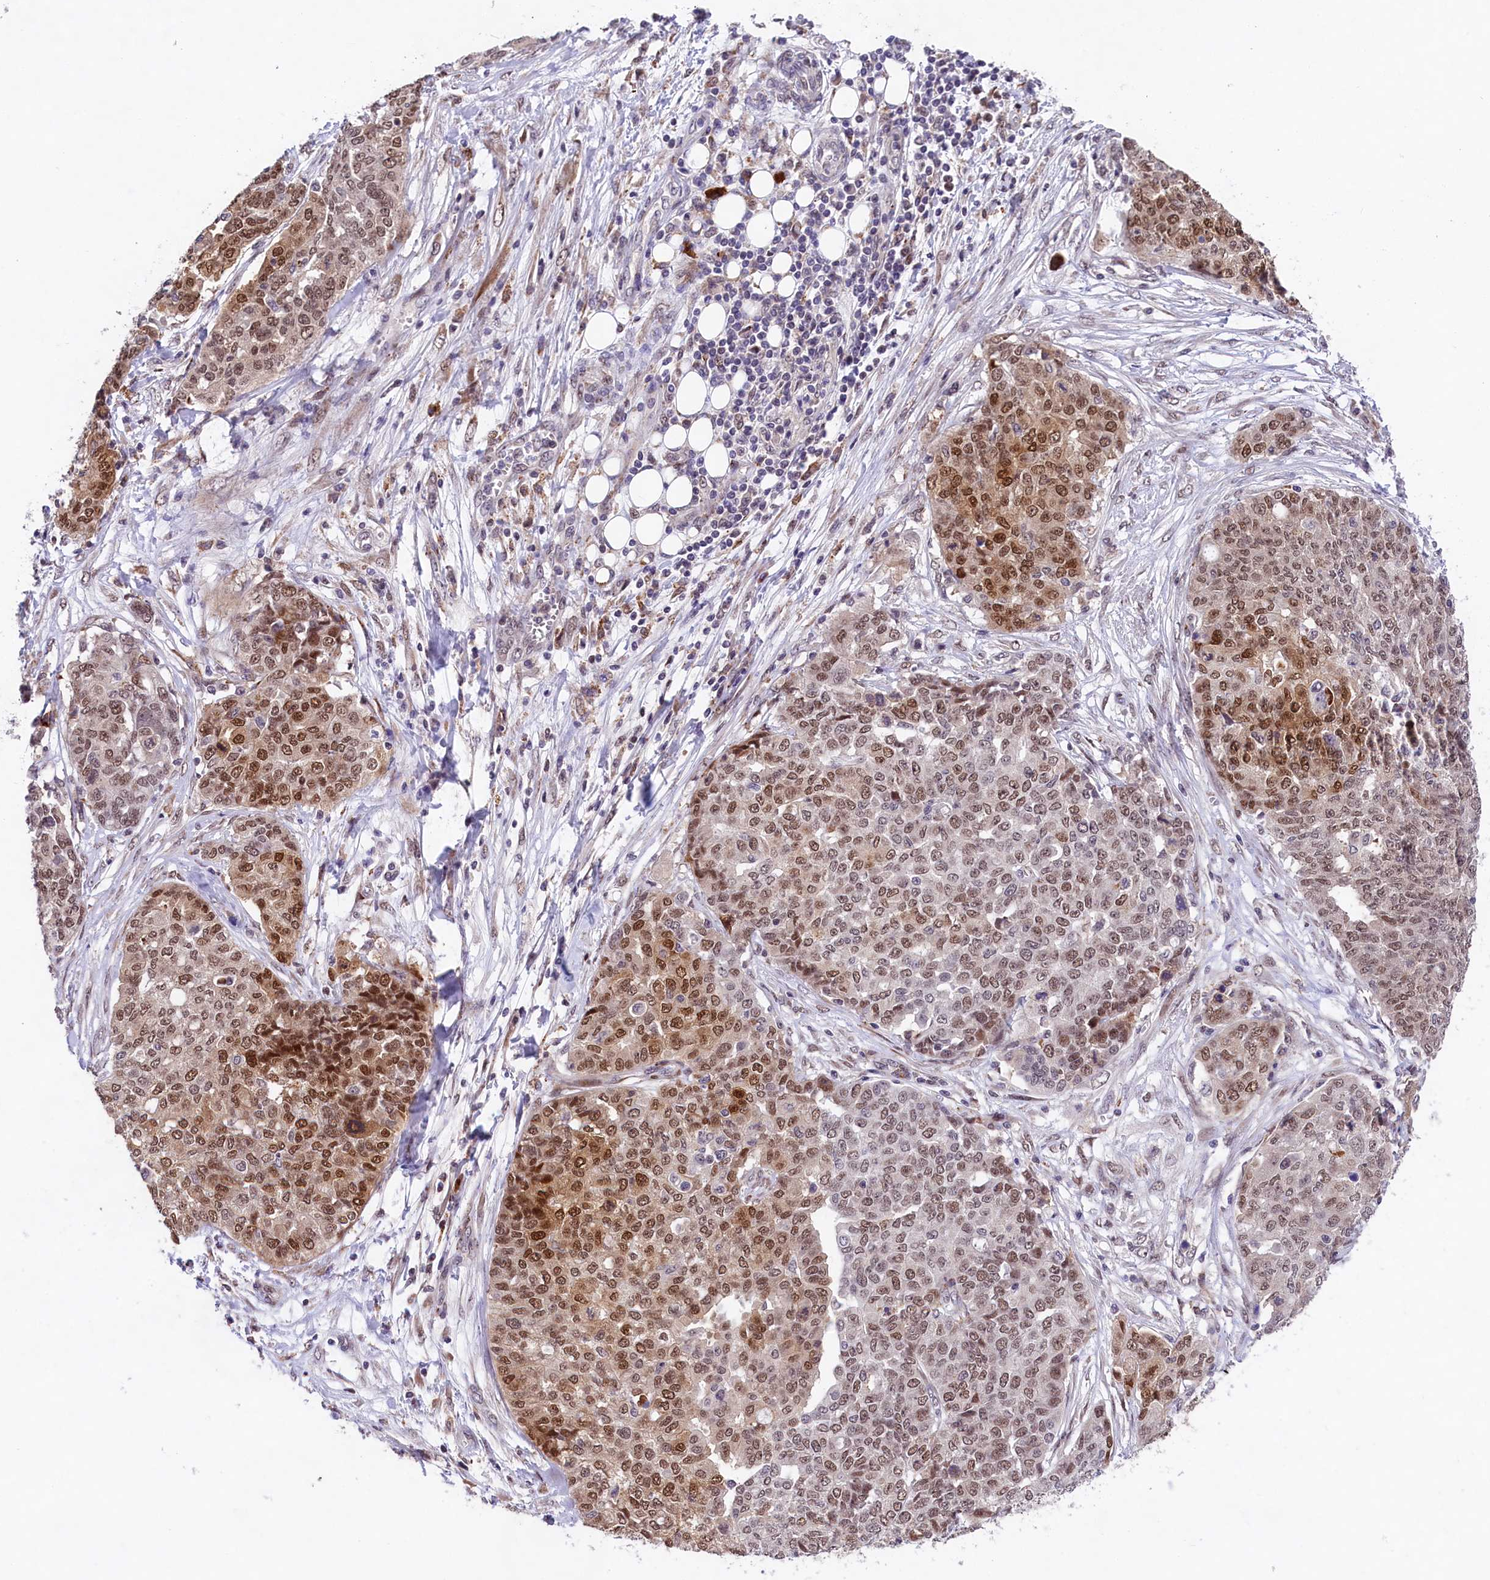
{"staining": {"intensity": "moderate", "quantity": ">75%", "location": "nuclear"}, "tissue": "ovarian cancer", "cell_type": "Tumor cells", "image_type": "cancer", "snomed": [{"axis": "morphology", "description": "Cystadenocarcinoma, serous, NOS"}, {"axis": "topography", "description": "Soft tissue"}, {"axis": "topography", "description": "Ovary"}], "caption": "An image showing moderate nuclear expression in approximately >75% of tumor cells in ovarian serous cystadenocarcinoma, as visualized by brown immunohistochemical staining.", "gene": "FBXO45", "patient": {"sex": "female", "age": 57}}